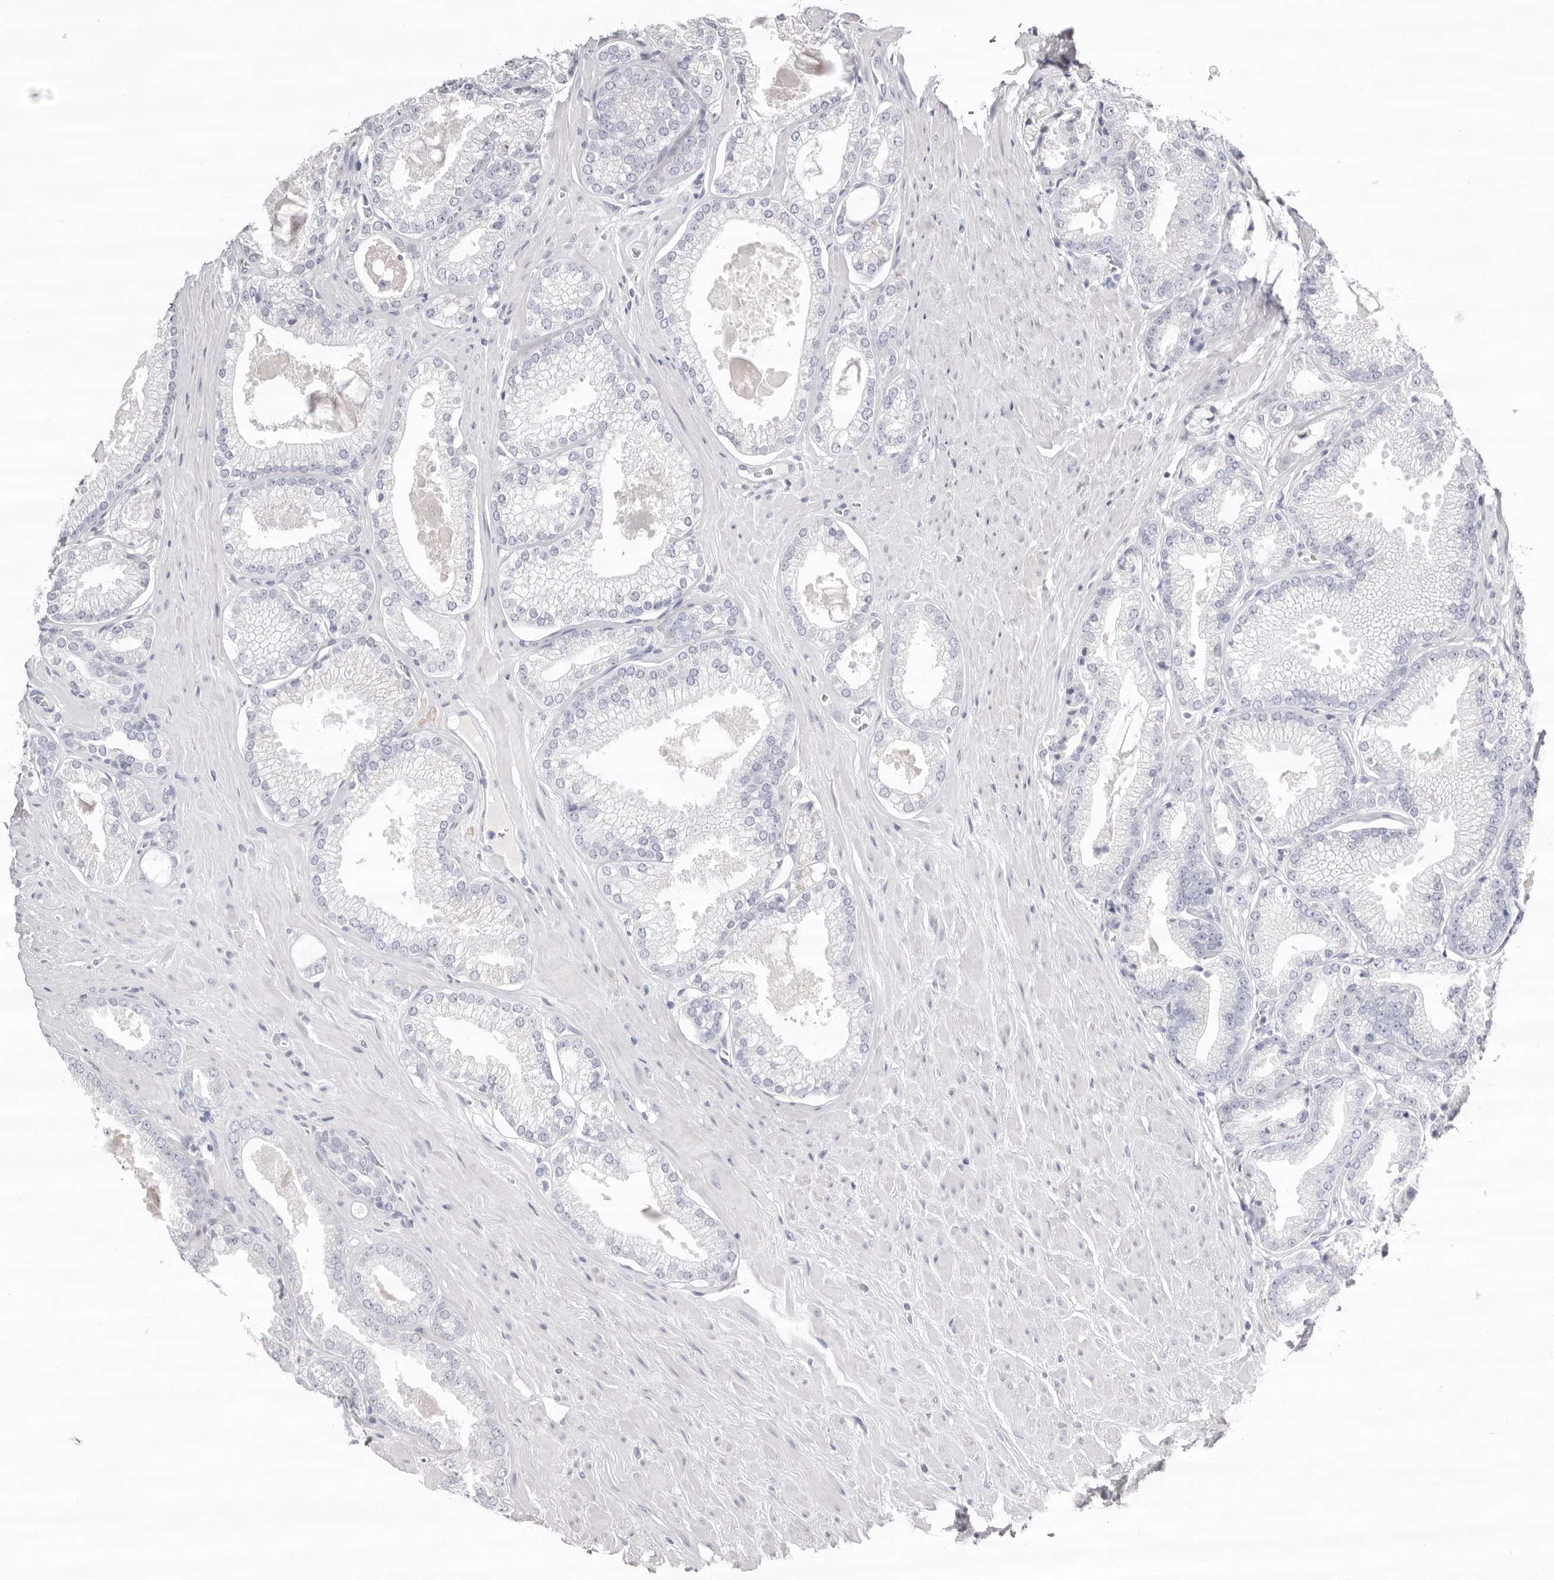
{"staining": {"intensity": "negative", "quantity": "none", "location": "none"}, "tissue": "prostate cancer", "cell_type": "Tumor cells", "image_type": "cancer", "snomed": [{"axis": "morphology", "description": "Adenocarcinoma, Low grade"}, {"axis": "topography", "description": "Prostate"}], "caption": "Prostate adenocarcinoma (low-grade) was stained to show a protein in brown. There is no significant expression in tumor cells.", "gene": "LPO", "patient": {"sex": "male", "age": 62}}